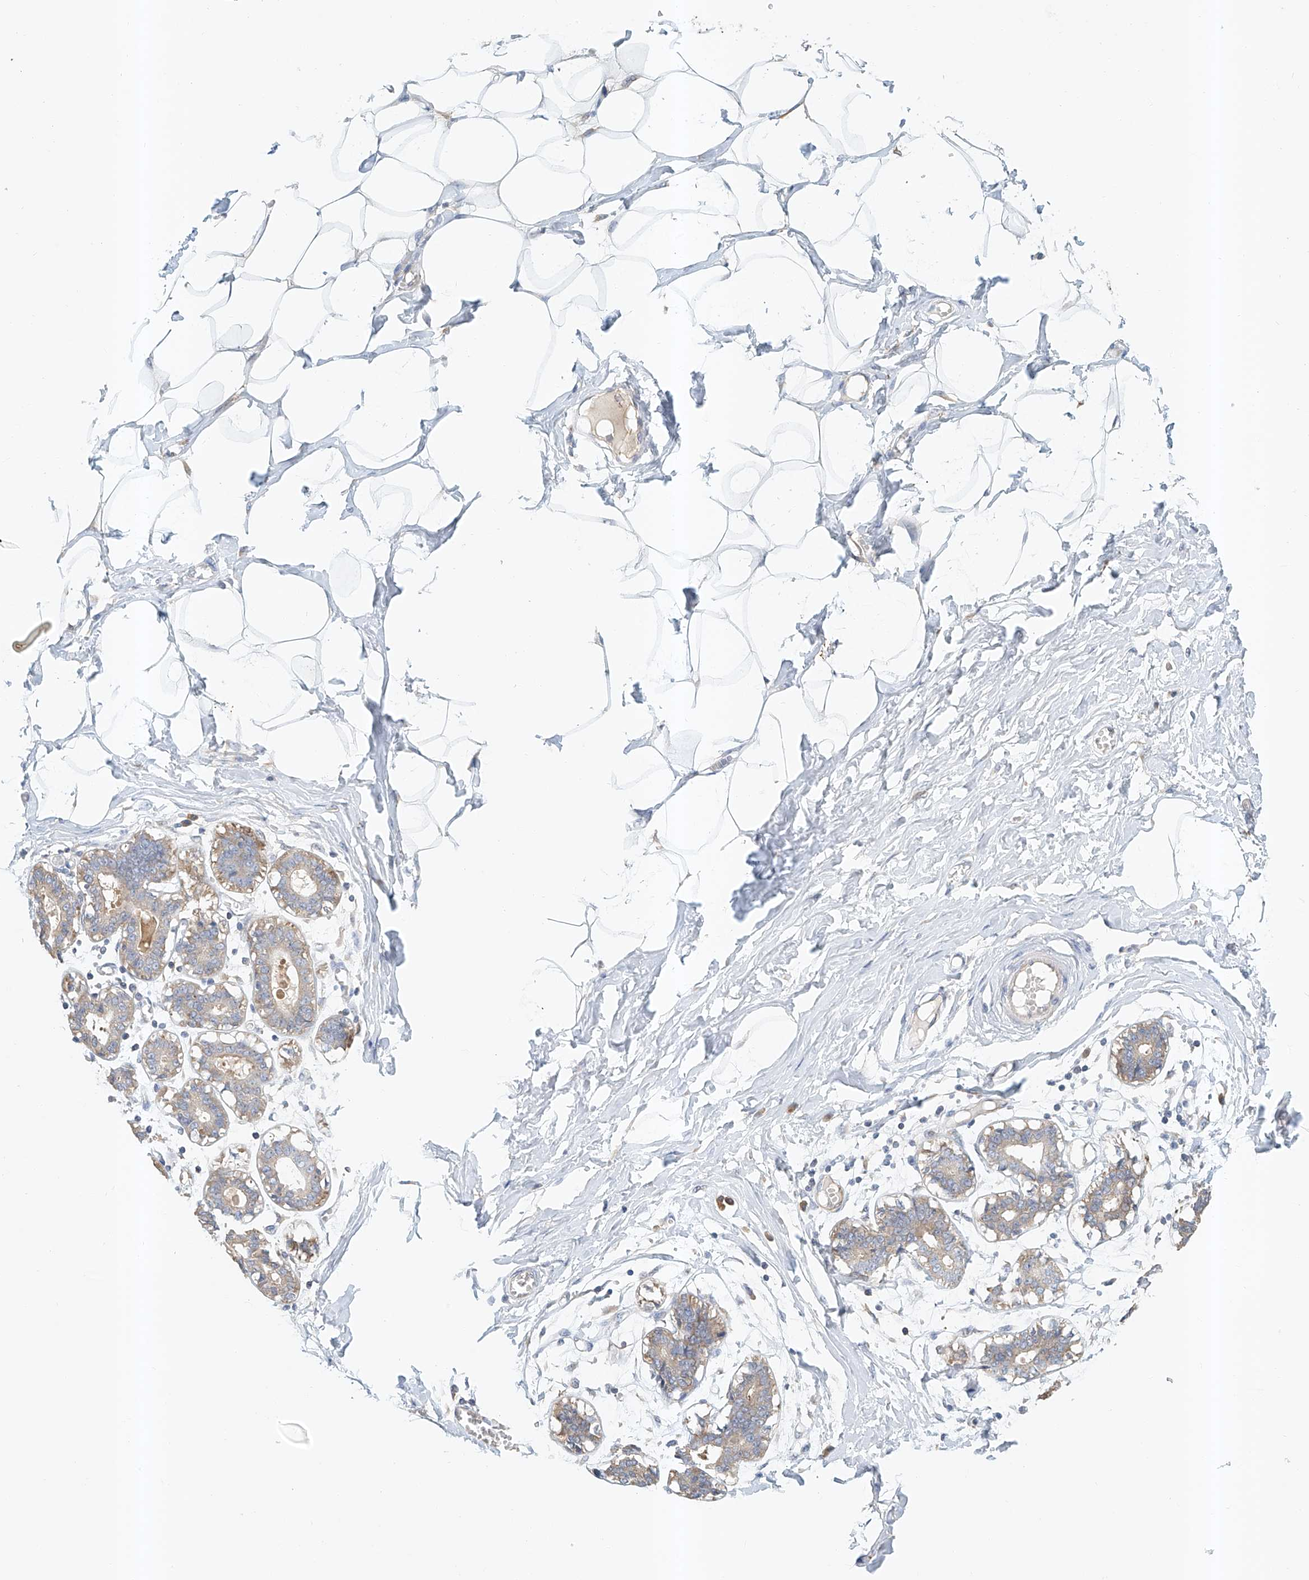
{"staining": {"intensity": "negative", "quantity": "none", "location": "none"}, "tissue": "breast", "cell_type": "Adipocytes", "image_type": "normal", "snomed": [{"axis": "morphology", "description": "Normal tissue, NOS"}, {"axis": "topography", "description": "Breast"}], "caption": "IHC image of normal breast: breast stained with DAB exhibits no significant protein positivity in adipocytes.", "gene": "CARMIL1", "patient": {"sex": "female", "age": 27}}